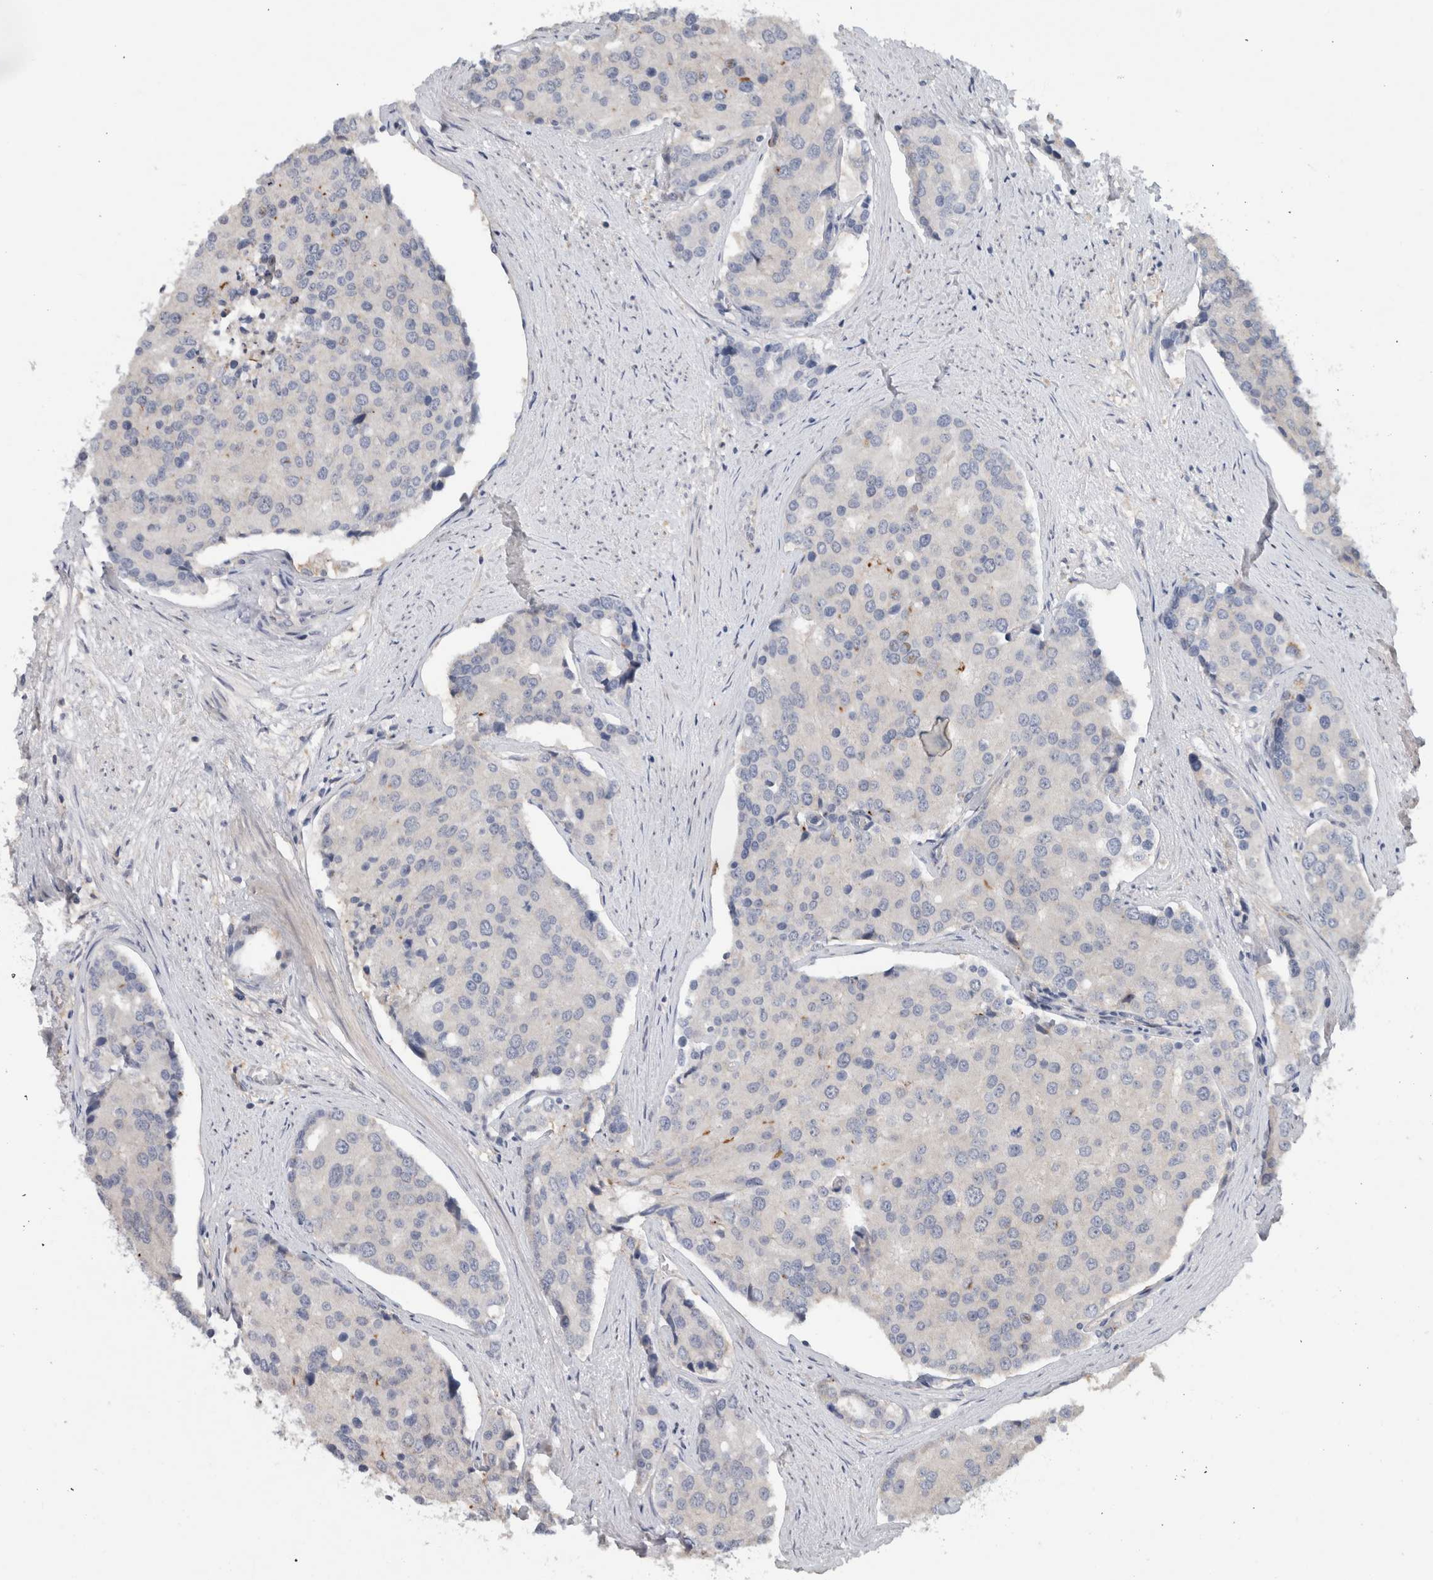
{"staining": {"intensity": "negative", "quantity": "none", "location": "none"}, "tissue": "prostate cancer", "cell_type": "Tumor cells", "image_type": "cancer", "snomed": [{"axis": "morphology", "description": "Adenocarcinoma, High grade"}, {"axis": "topography", "description": "Prostate"}], "caption": "Tumor cells are negative for protein expression in human prostate cancer (adenocarcinoma (high-grade)).", "gene": "TARBP1", "patient": {"sex": "male", "age": 50}}